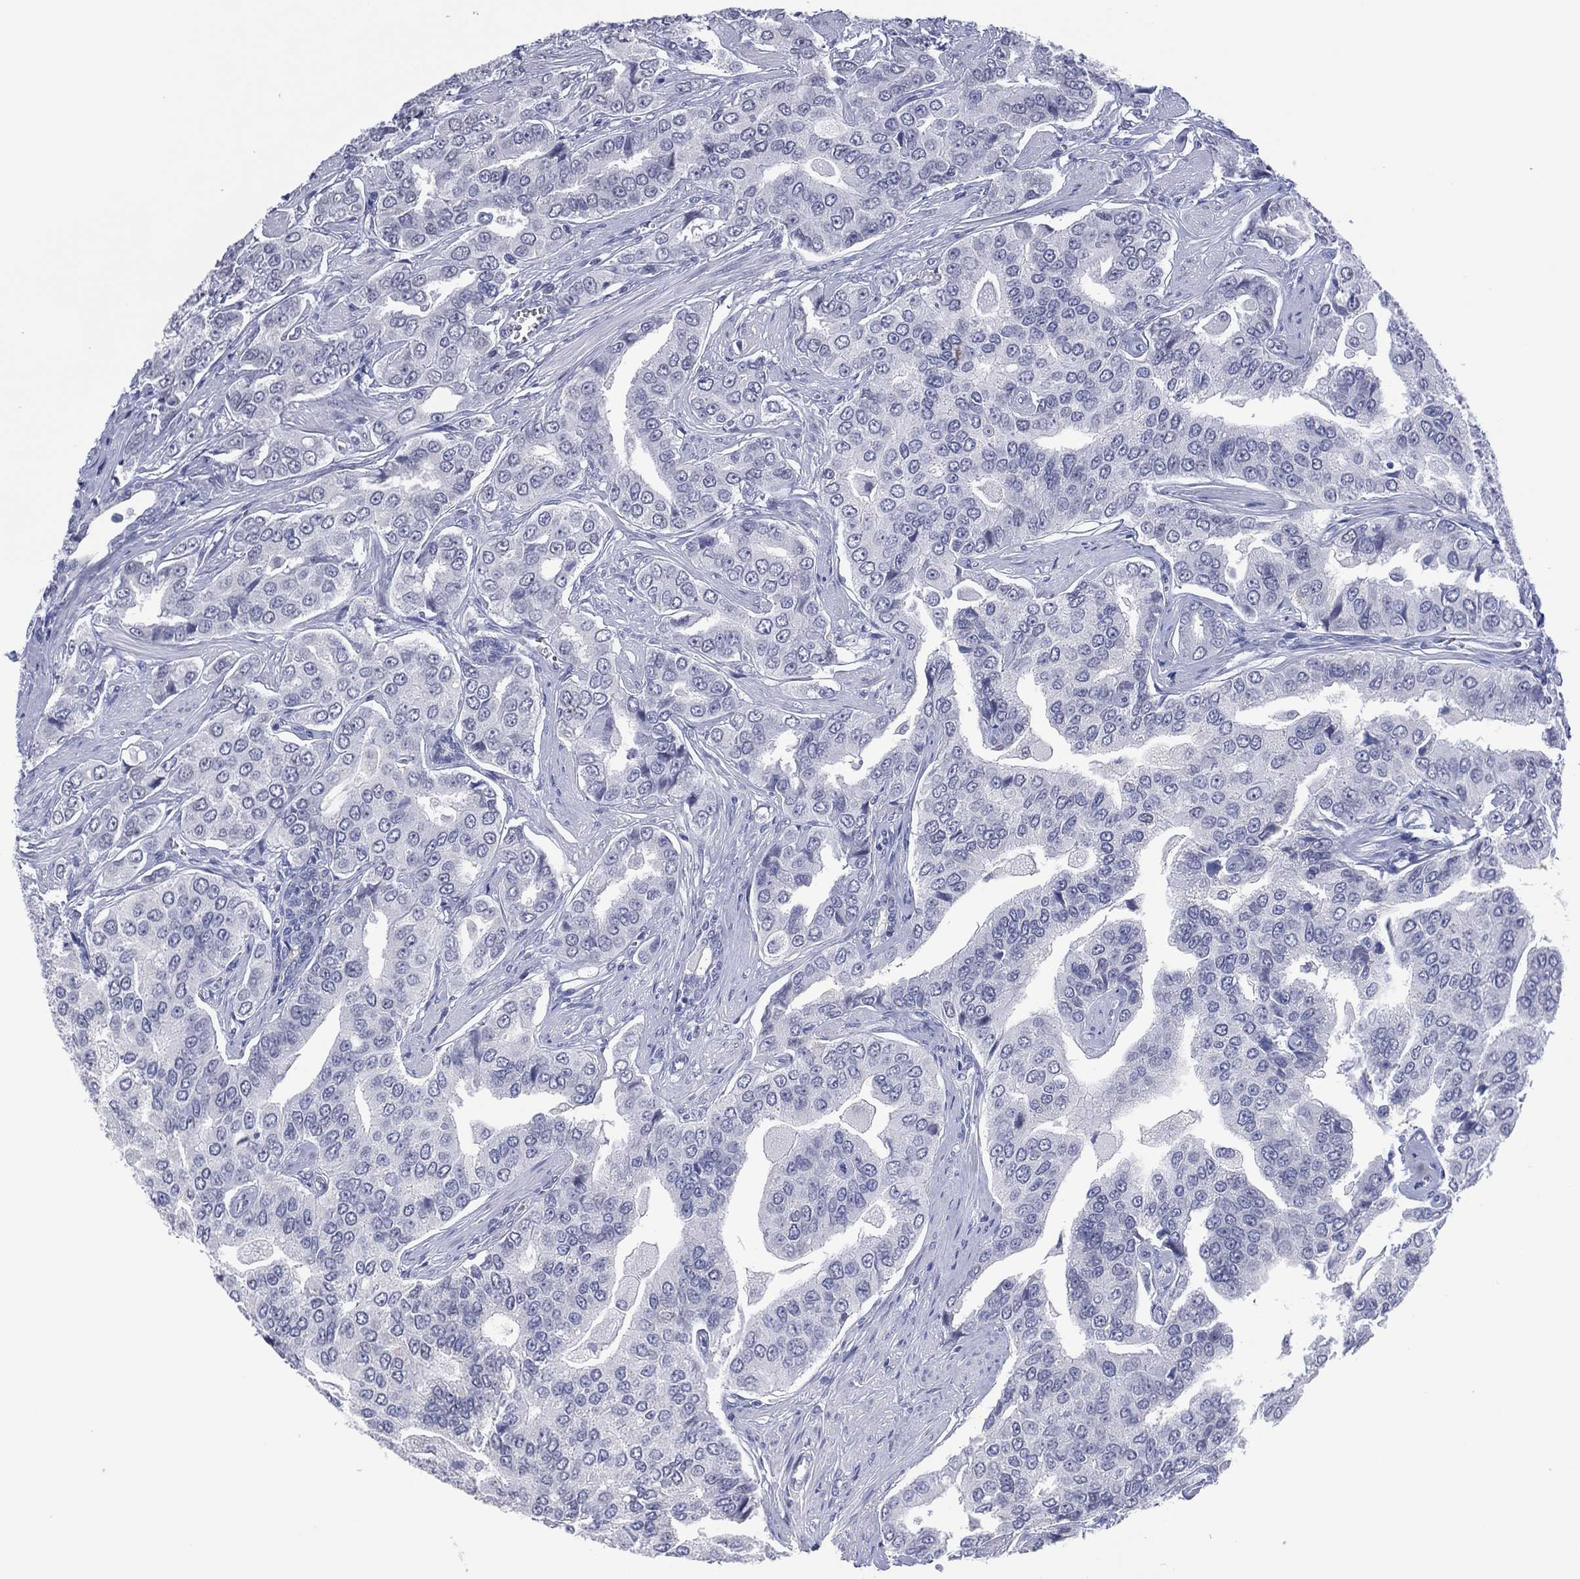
{"staining": {"intensity": "negative", "quantity": "none", "location": "none"}, "tissue": "prostate cancer", "cell_type": "Tumor cells", "image_type": "cancer", "snomed": [{"axis": "morphology", "description": "Adenocarcinoma, NOS"}, {"axis": "topography", "description": "Prostate and seminal vesicle, NOS"}, {"axis": "topography", "description": "Prostate"}], "caption": "The histopathology image shows no significant staining in tumor cells of prostate cancer (adenocarcinoma).", "gene": "UTF1", "patient": {"sex": "male", "age": 69}}